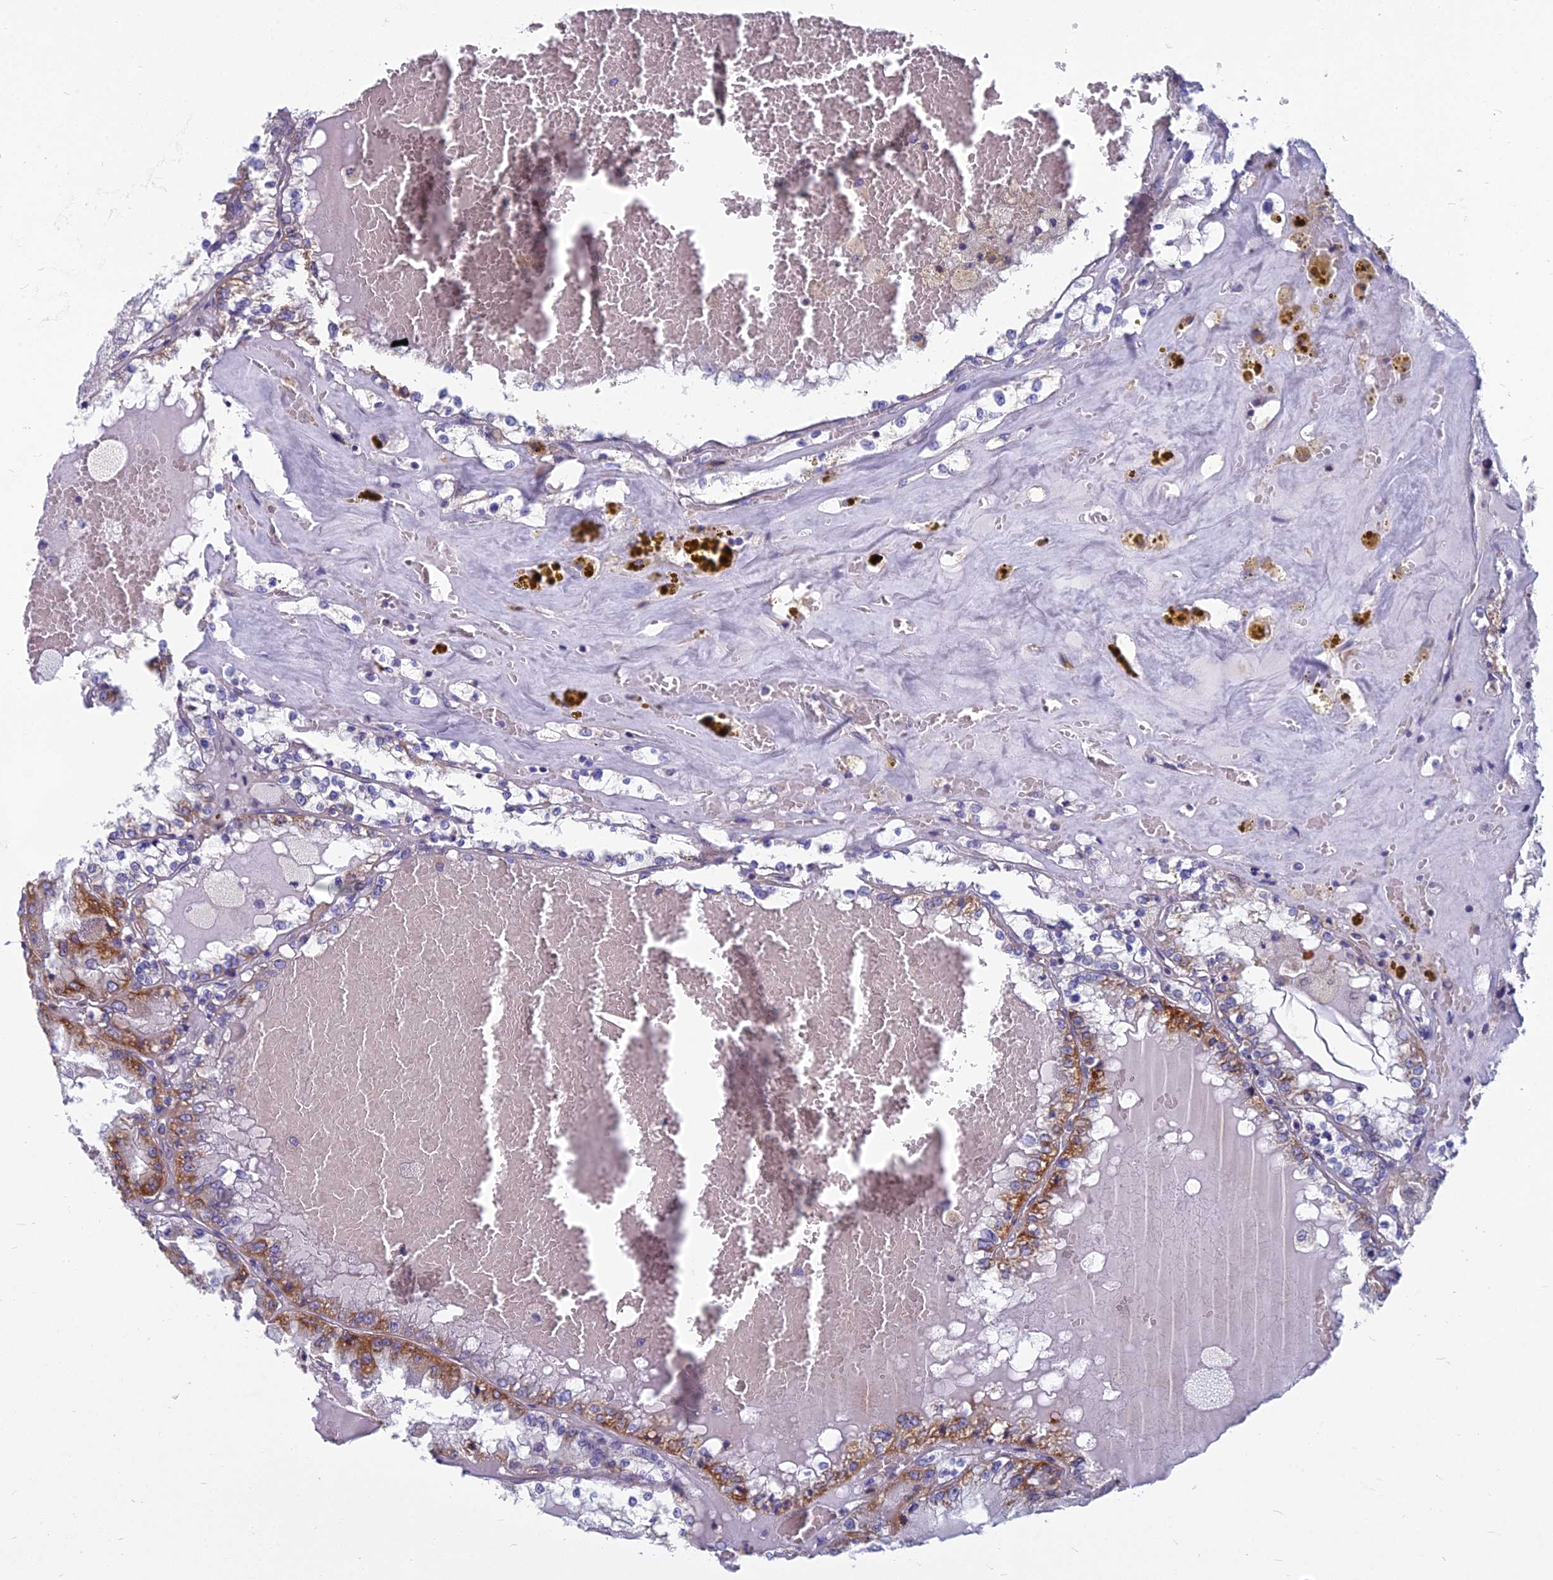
{"staining": {"intensity": "moderate", "quantity": ">75%", "location": "cytoplasmic/membranous"}, "tissue": "renal cancer", "cell_type": "Tumor cells", "image_type": "cancer", "snomed": [{"axis": "morphology", "description": "Adenocarcinoma, NOS"}, {"axis": "topography", "description": "Kidney"}], "caption": "Immunohistochemical staining of human adenocarcinoma (renal) displays moderate cytoplasmic/membranous protein positivity in approximately >75% of tumor cells. The staining was performed using DAB, with brown indicating positive protein expression. Nuclei are stained blue with hematoxylin.", "gene": "COX20", "patient": {"sex": "female", "age": 56}}